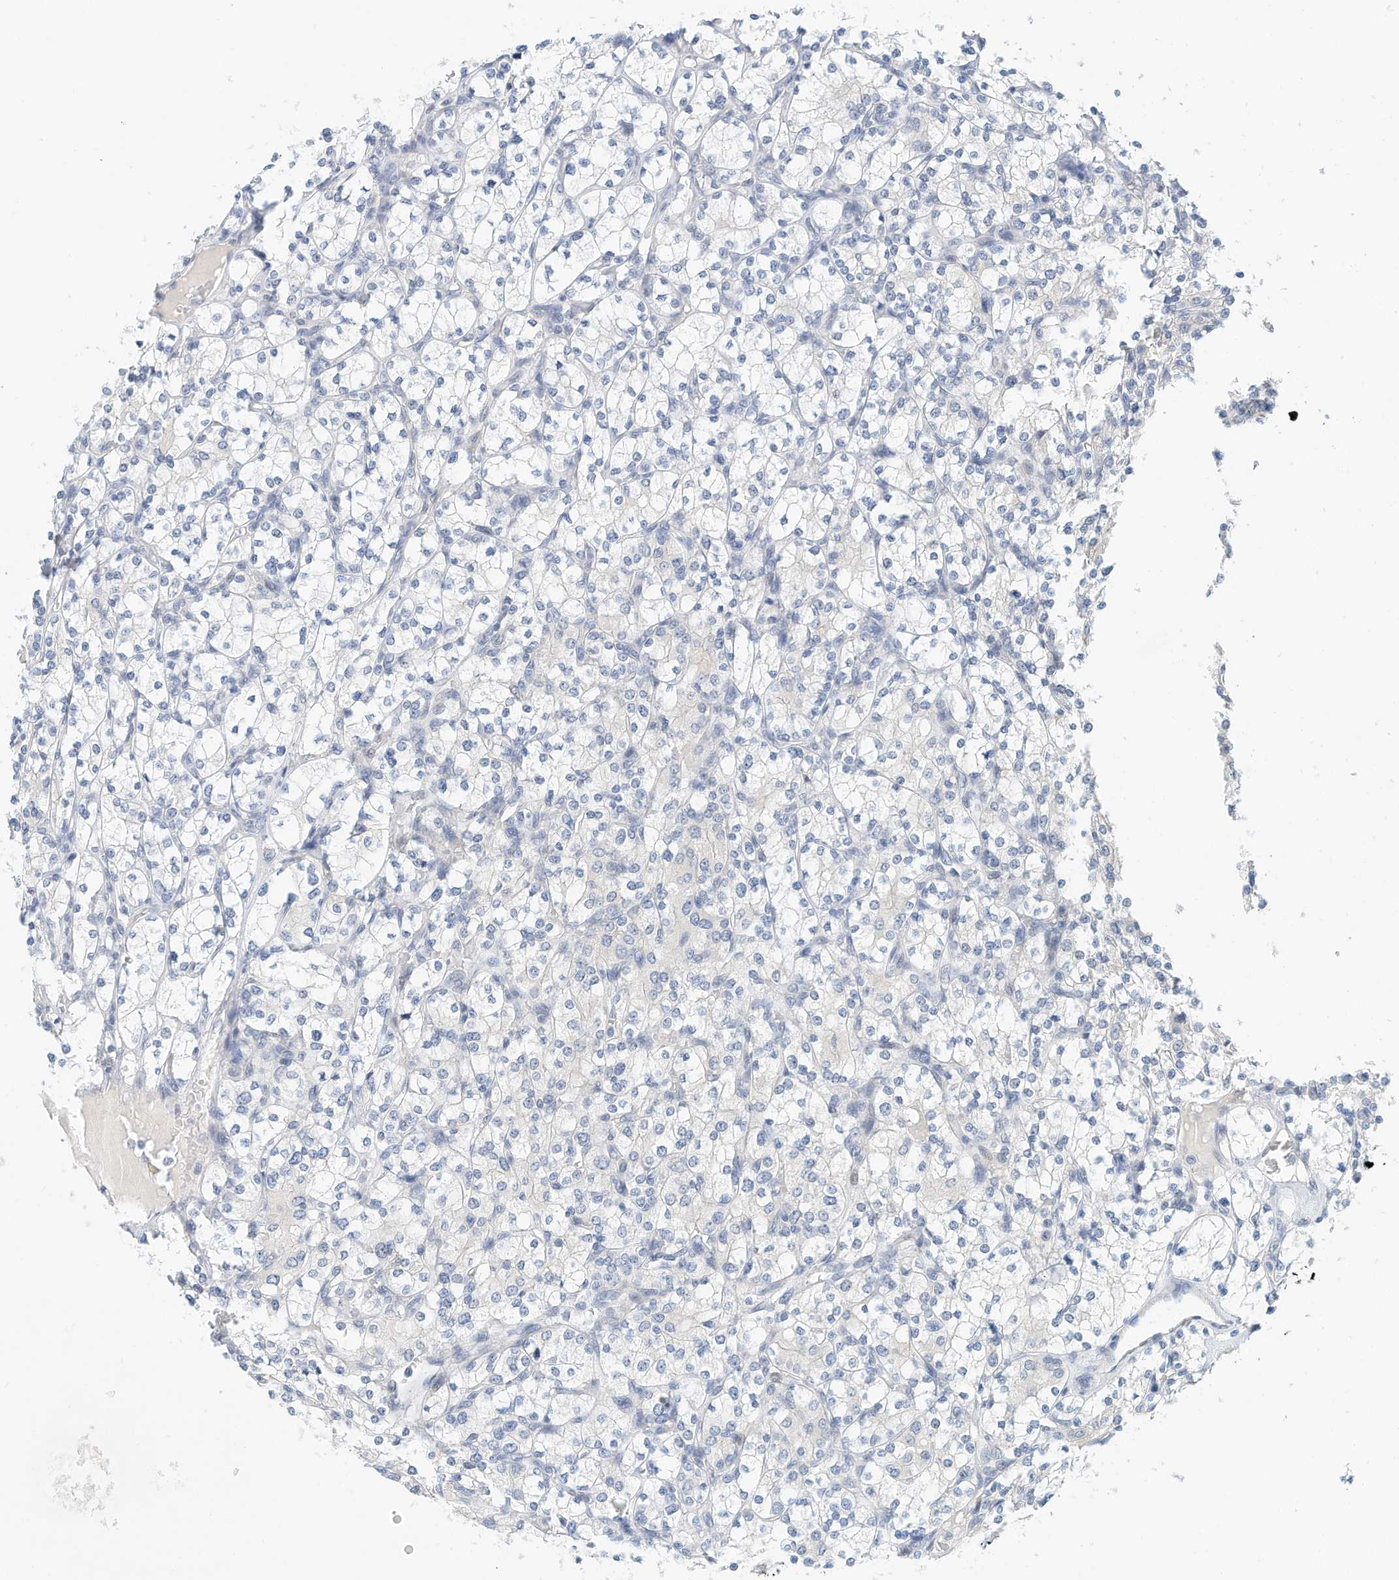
{"staining": {"intensity": "negative", "quantity": "none", "location": "none"}, "tissue": "renal cancer", "cell_type": "Tumor cells", "image_type": "cancer", "snomed": [{"axis": "morphology", "description": "Adenocarcinoma, NOS"}, {"axis": "topography", "description": "Kidney"}], "caption": "This is a micrograph of immunohistochemistry (IHC) staining of renal adenocarcinoma, which shows no positivity in tumor cells. Brightfield microscopy of immunohistochemistry (IHC) stained with DAB (brown) and hematoxylin (blue), captured at high magnification.", "gene": "ARHGAP28", "patient": {"sex": "male", "age": 77}}